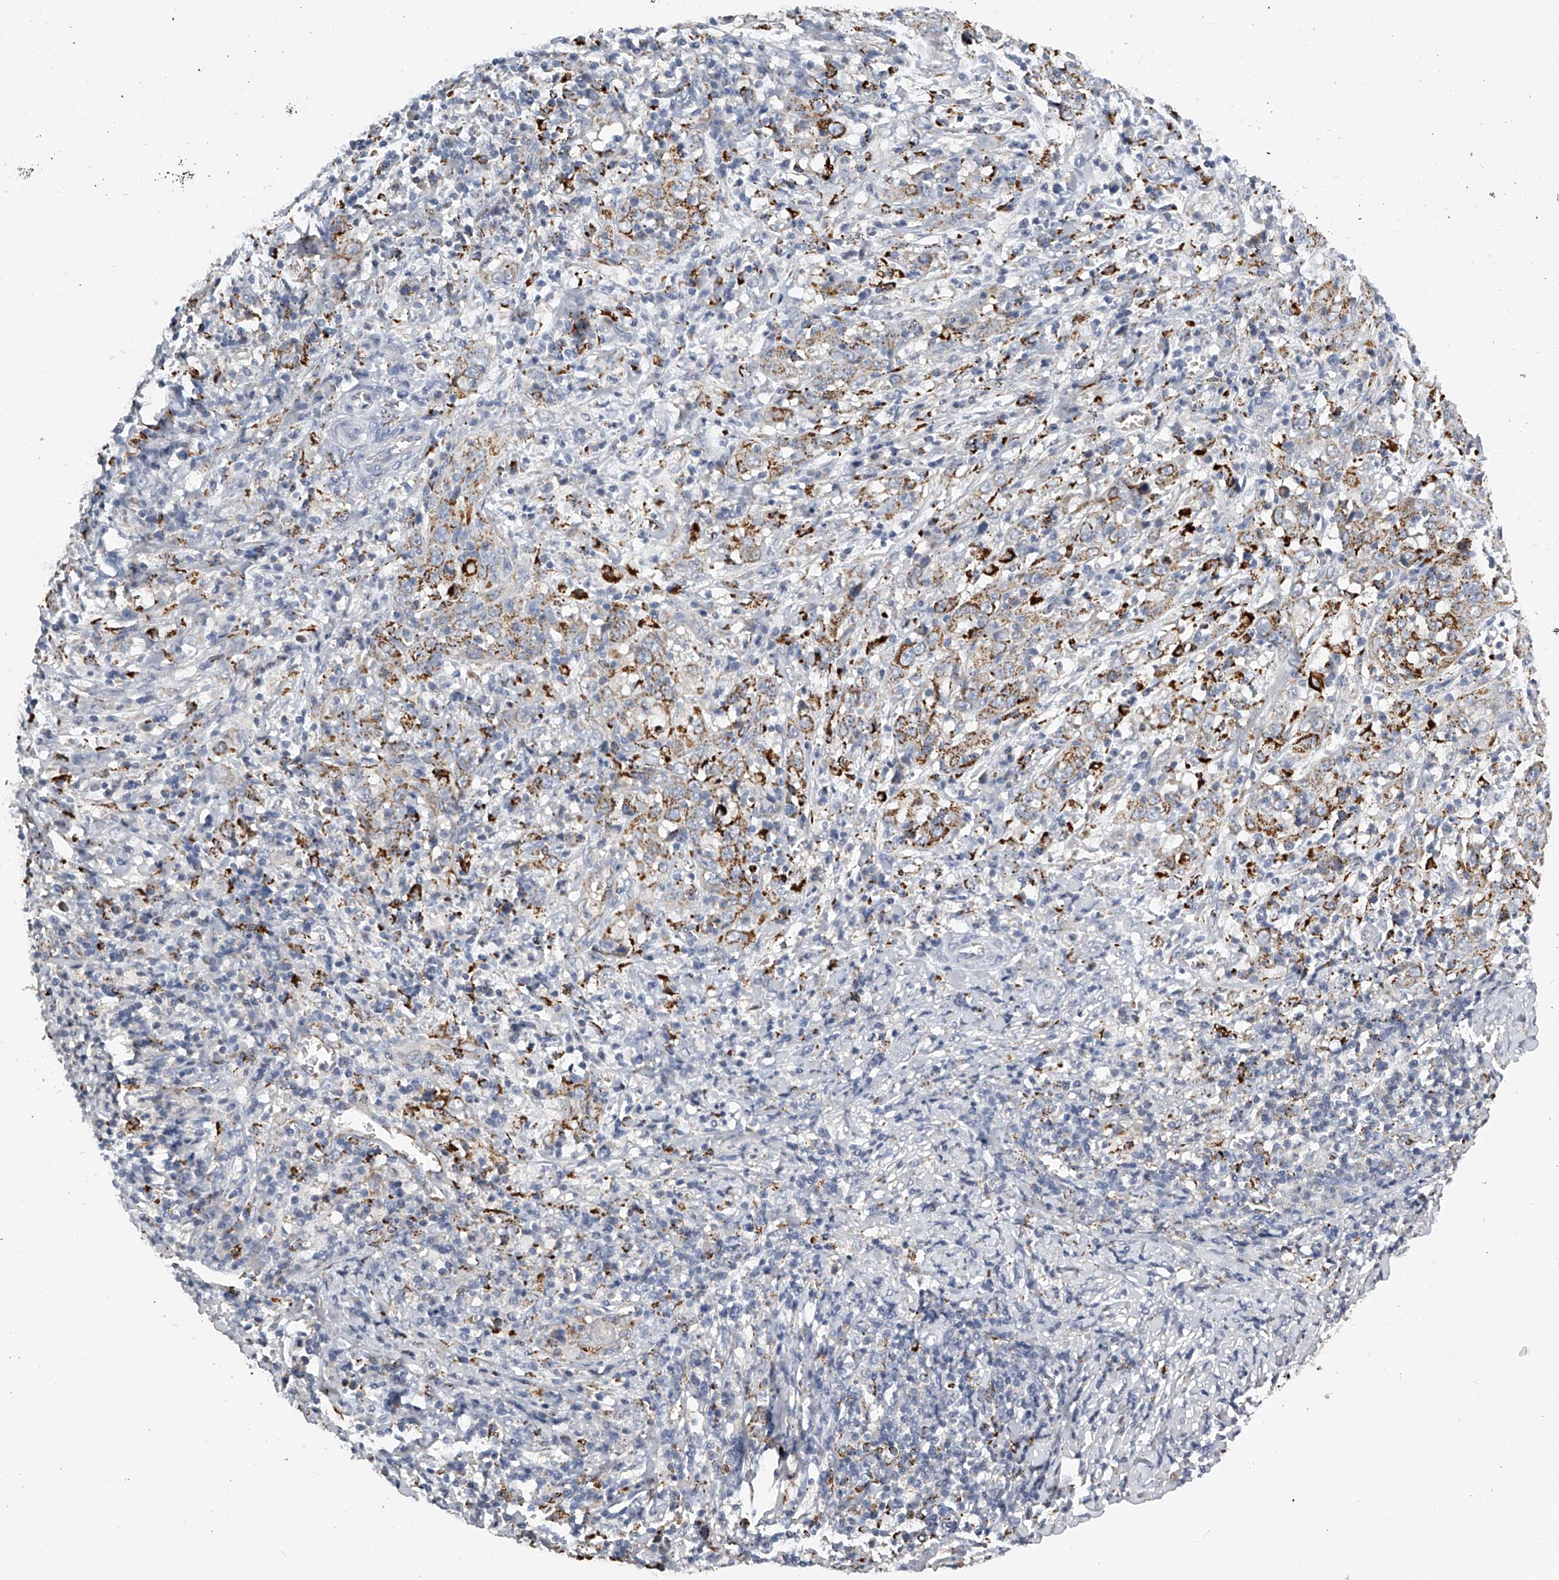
{"staining": {"intensity": "moderate", "quantity": ">75%", "location": "cytoplasmic/membranous"}, "tissue": "cervical cancer", "cell_type": "Tumor cells", "image_type": "cancer", "snomed": [{"axis": "morphology", "description": "Squamous cell carcinoma, NOS"}, {"axis": "topography", "description": "Cervix"}], "caption": "An immunohistochemistry (IHC) histopathology image of neoplastic tissue is shown. Protein staining in brown labels moderate cytoplasmic/membranous positivity in cervical squamous cell carcinoma within tumor cells.", "gene": "KLHL7", "patient": {"sex": "female", "age": 46}}